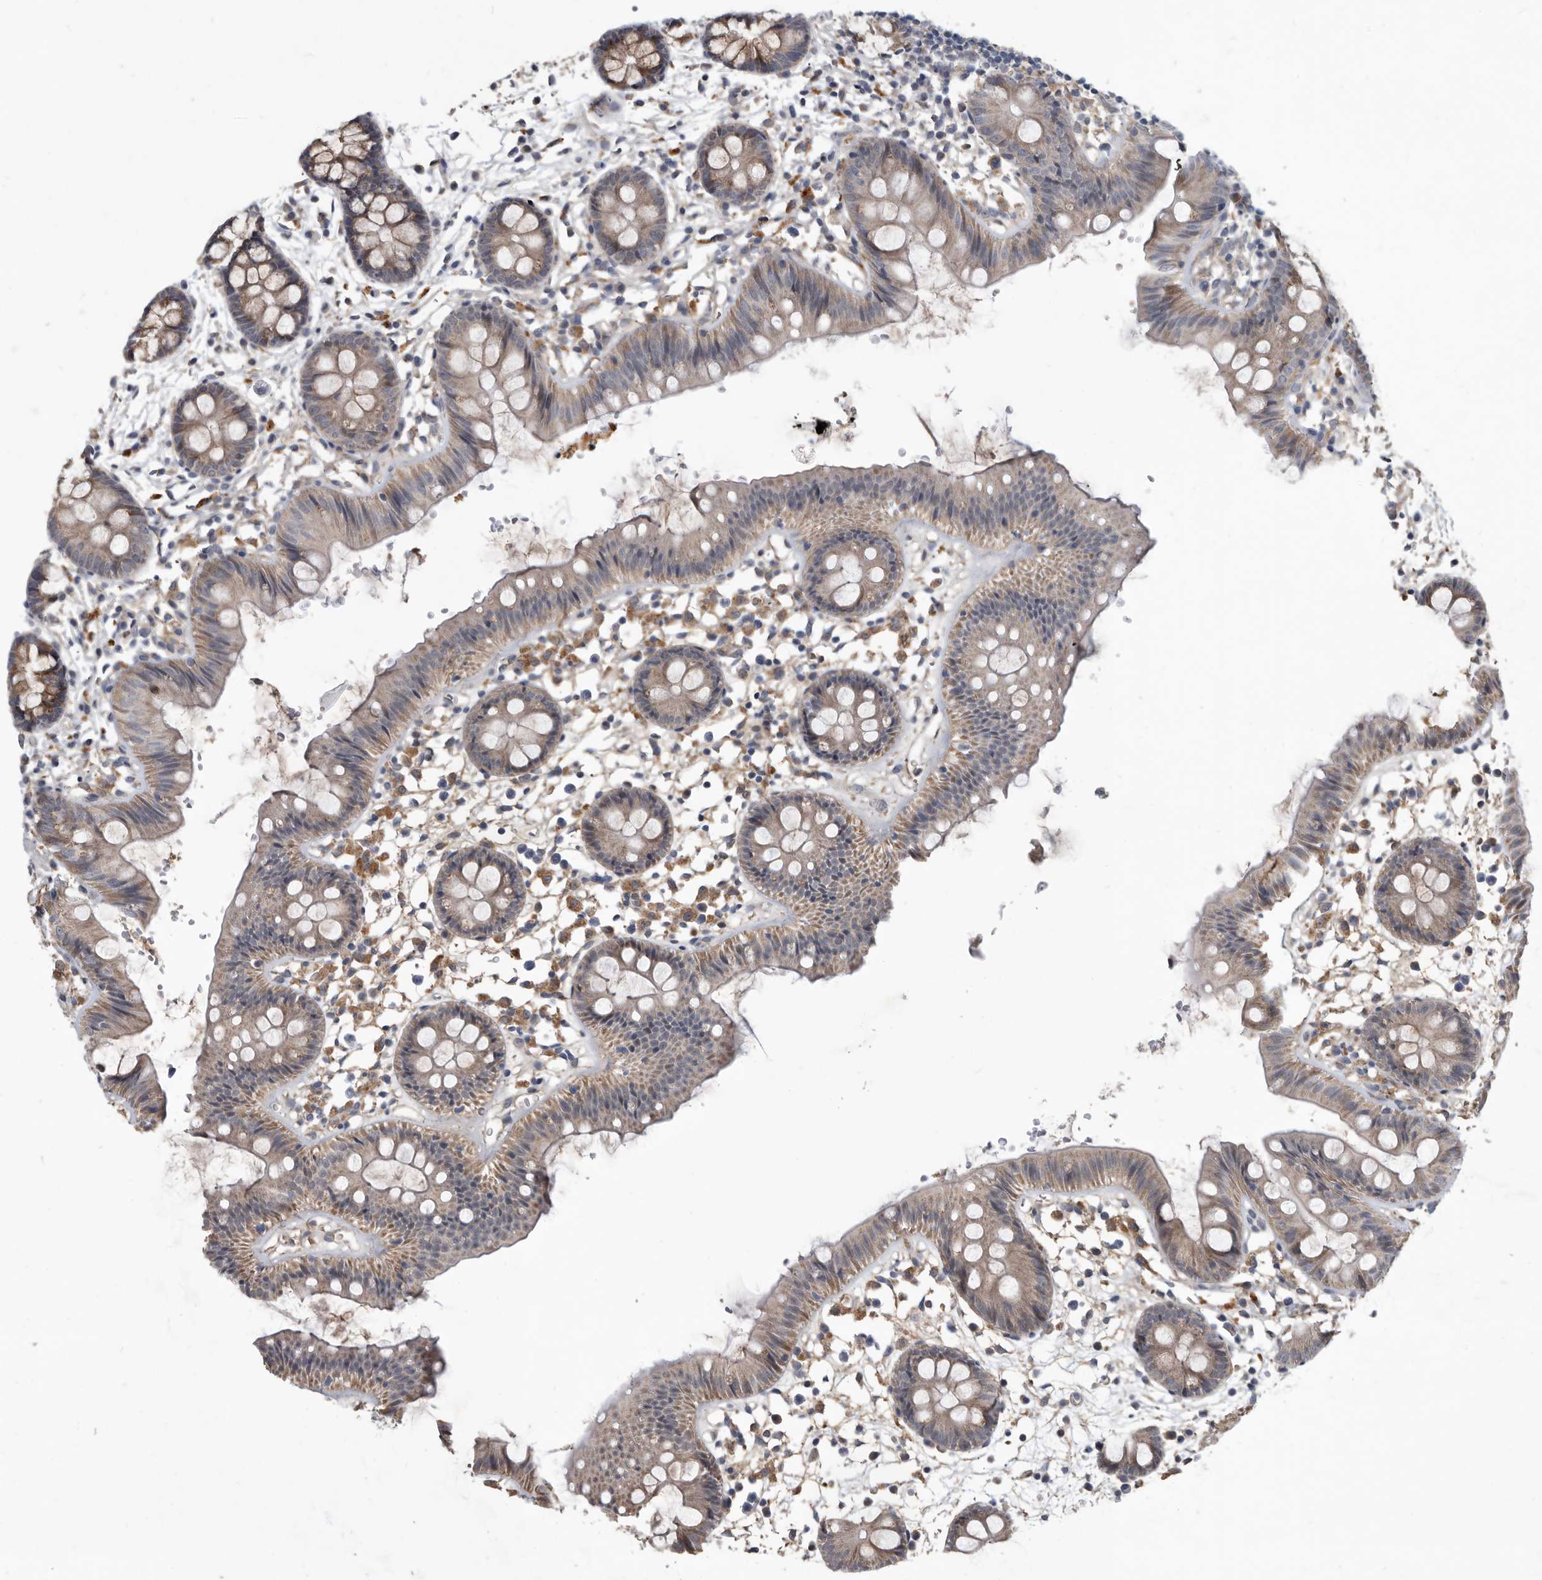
{"staining": {"intensity": "moderate", "quantity": ">75%", "location": "cytoplasmic/membranous"}, "tissue": "colon", "cell_type": "Endothelial cells", "image_type": "normal", "snomed": [{"axis": "morphology", "description": "Normal tissue, NOS"}, {"axis": "topography", "description": "Colon"}], "caption": "Approximately >75% of endothelial cells in unremarkable colon display moderate cytoplasmic/membranous protein expression as visualized by brown immunohistochemical staining.", "gene": "PI15", "patient": {"sex": "male", "age": 56}}